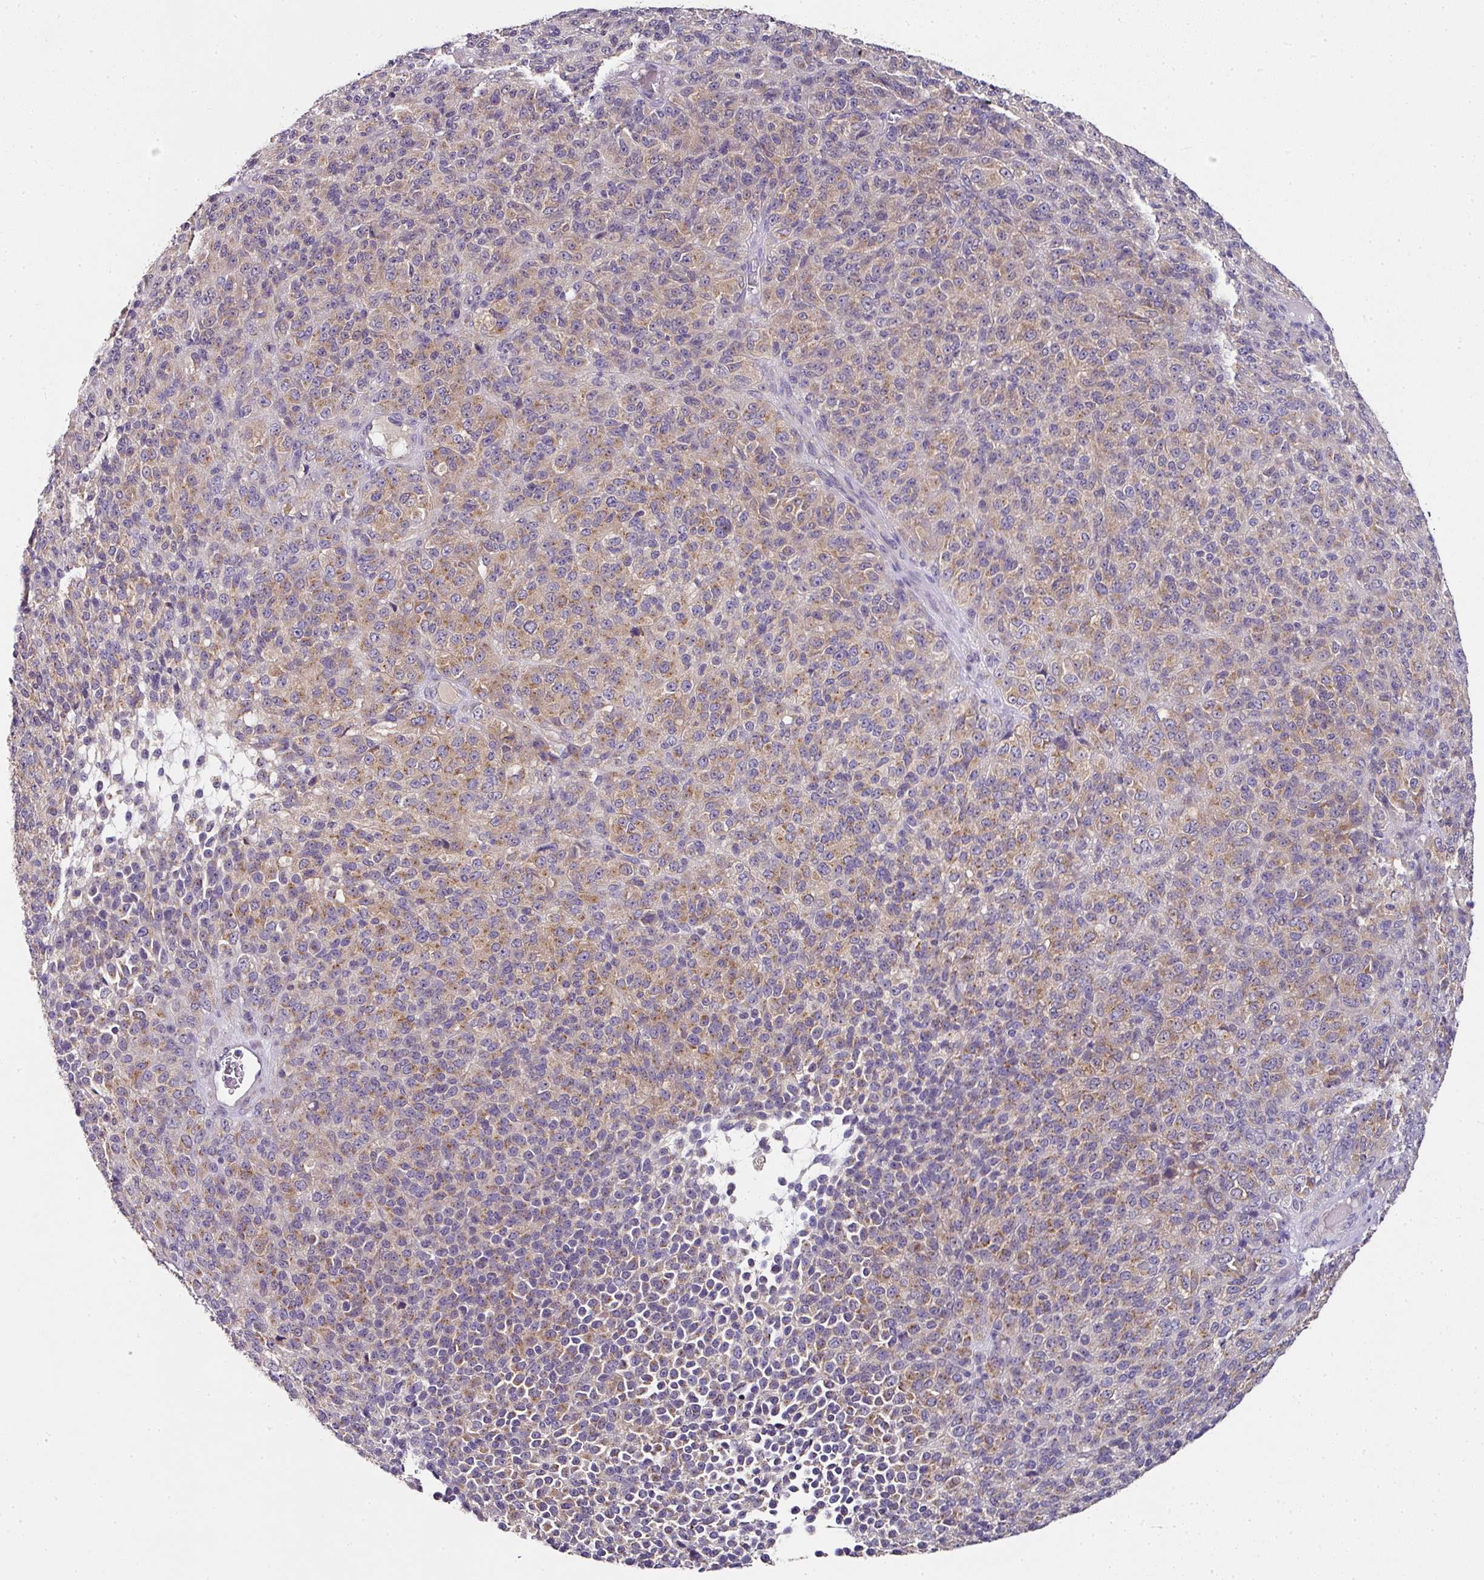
{"staining": {"intensity": "moderate", "quantity": "25%-75%", "location": "cytoplasmic/membranous"}, "tissue": "melanoma", "cell_type": "Tumor cells", "image_type": "cancer", "snomed": [{"axis": "morphology", "description": "Malignant melanoma, Metastatic site"}, {"axis": "topography", "description": "Brain"}], "caption": "The histopathology image exhibits staining of melanoma, revealing moderate cytoplasmic/membranous protein positivity (brown color) within tumor cells.", "gene": "SKIC2", "patient": {"sex": "female", "age": 56}}